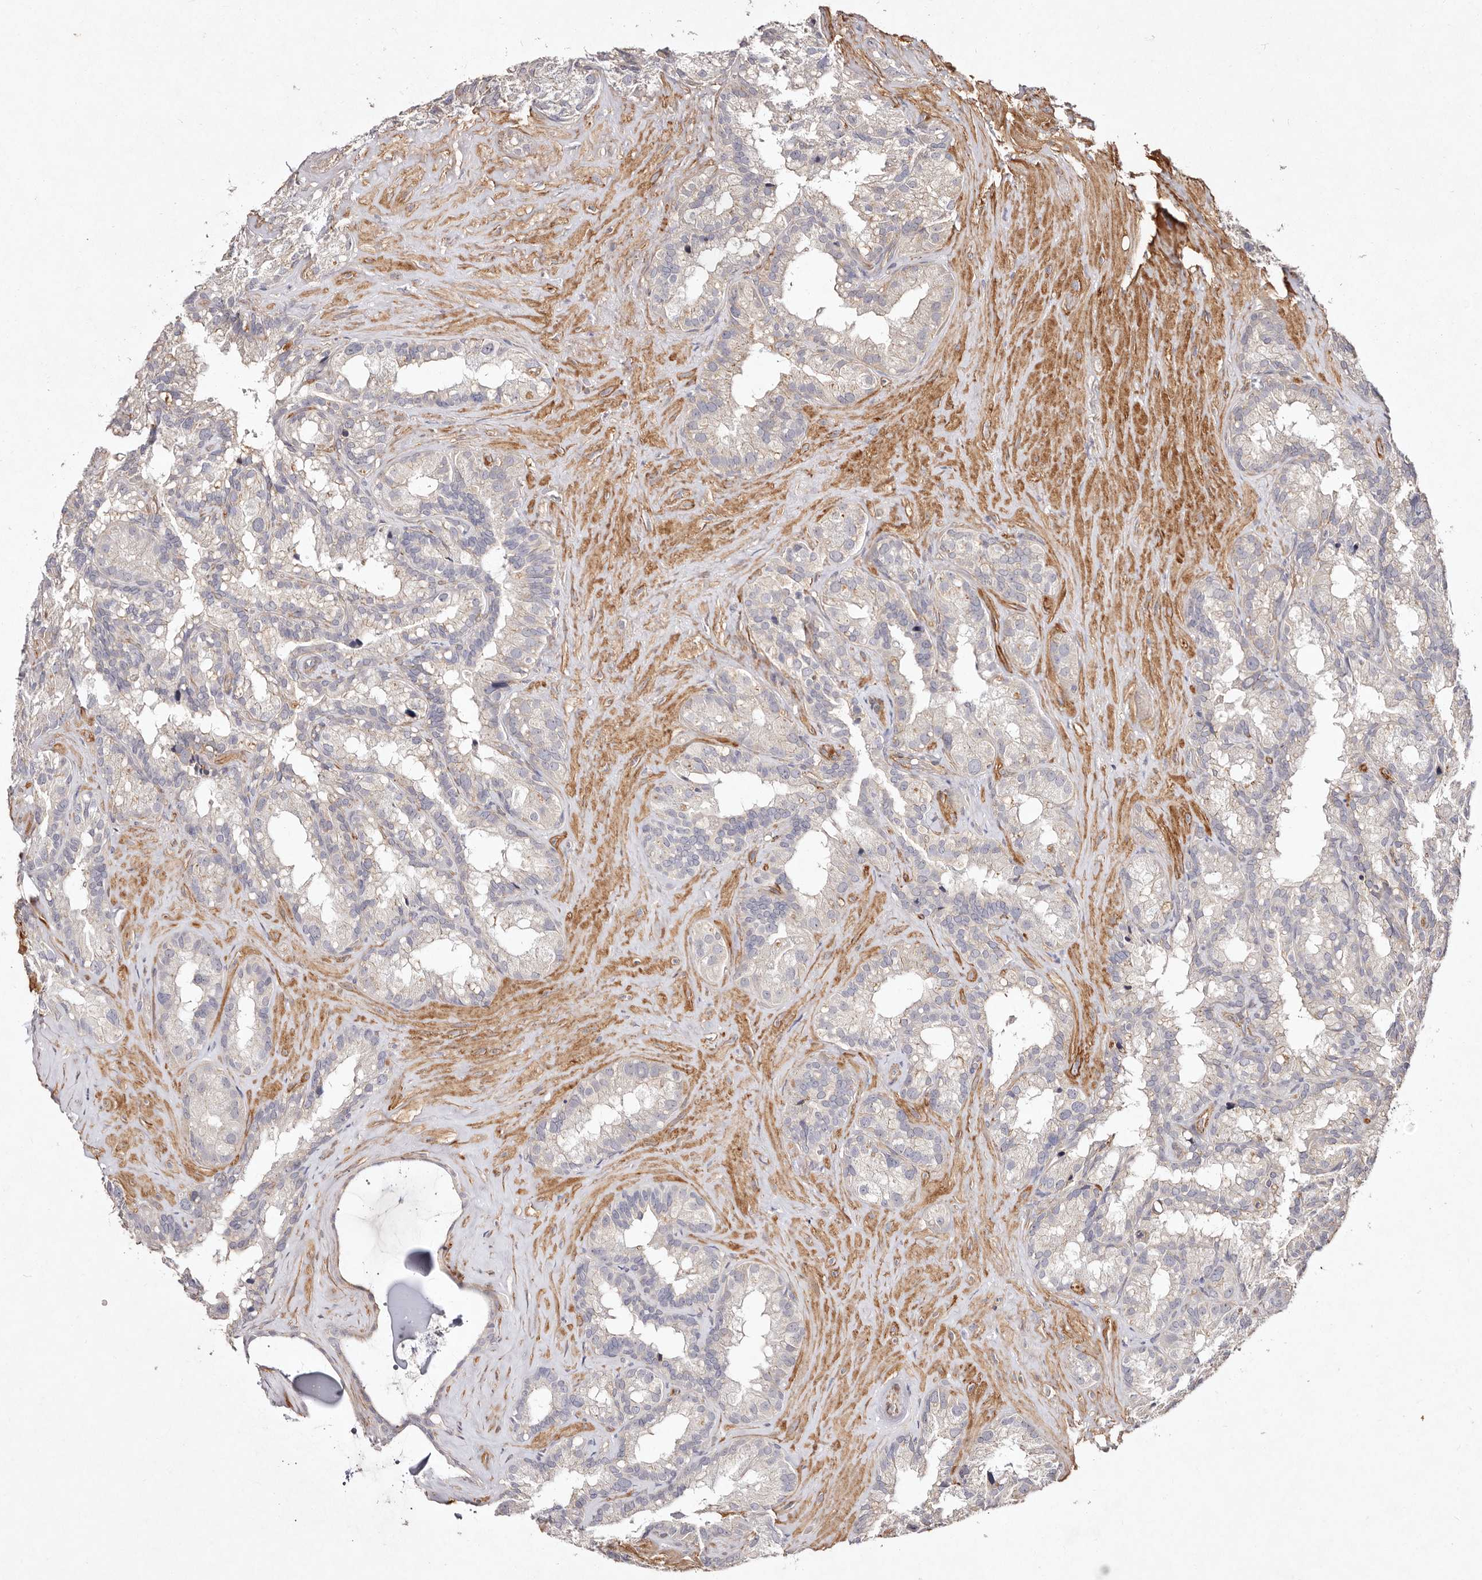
{"staining": {"intensity": "negative", "quantity": "none", "location": "none"}, "tissue": "seminal vesicle", "cell_type": "Glandular cells", "image_type": "normal", "snomed": [{"axis": "morphology", "description": "Normal tissue, NOS"}, {"axis": "topography", "description": "Prostate"}, {"axis": "topography", "description": "Seminal veicle"}], "caption": "Seminal vesicle was stained to show a protein in brown. There is no significant expression in glandular cells. (Immunohistochemistry, brightfield microscopy, high magnification).", "gene": "MTMR11", "patient": {"sex": "male", "age": 68}}